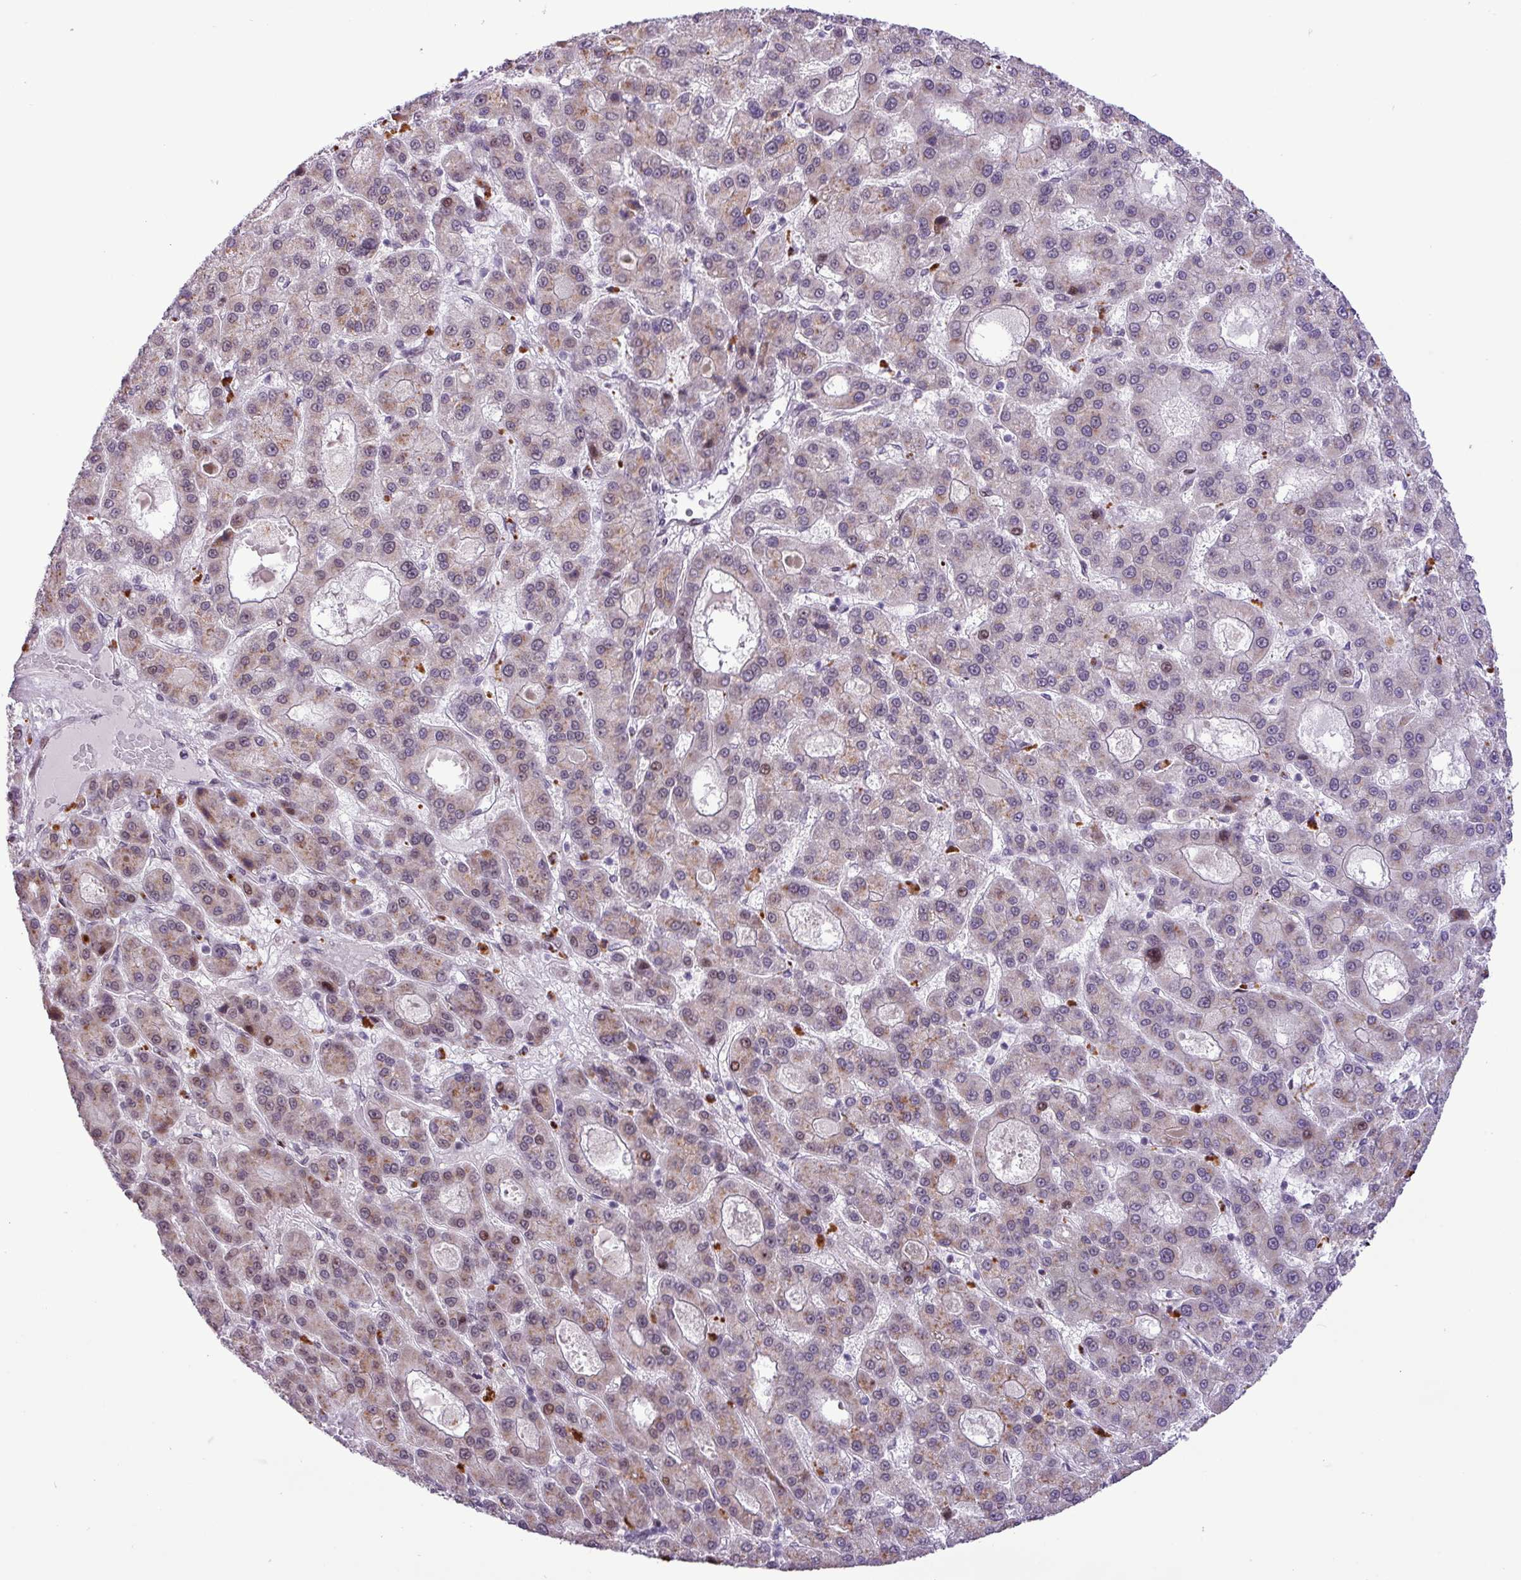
{"staining": {"intensity": "moderate", "quantity": "<25%", "location": "nuclear"}, "tissue": "liver cancer", "cell_type": "Tumor cells", "image_type": "cancer", "snomed": [{"axis": "morphology", "description": "Carcinoma, Hepatocellular, NOS"}, {"axis": "topography", "description": "Liver"}], "caption": "About <25% of tumor cells in liver hepatocellular carcinoma reveal moderate nuclear protein expression as visualized by brown immunohistochemical staining.", "gene": "ZNF354A", "patient": {"sex": "male", "age": 70}}